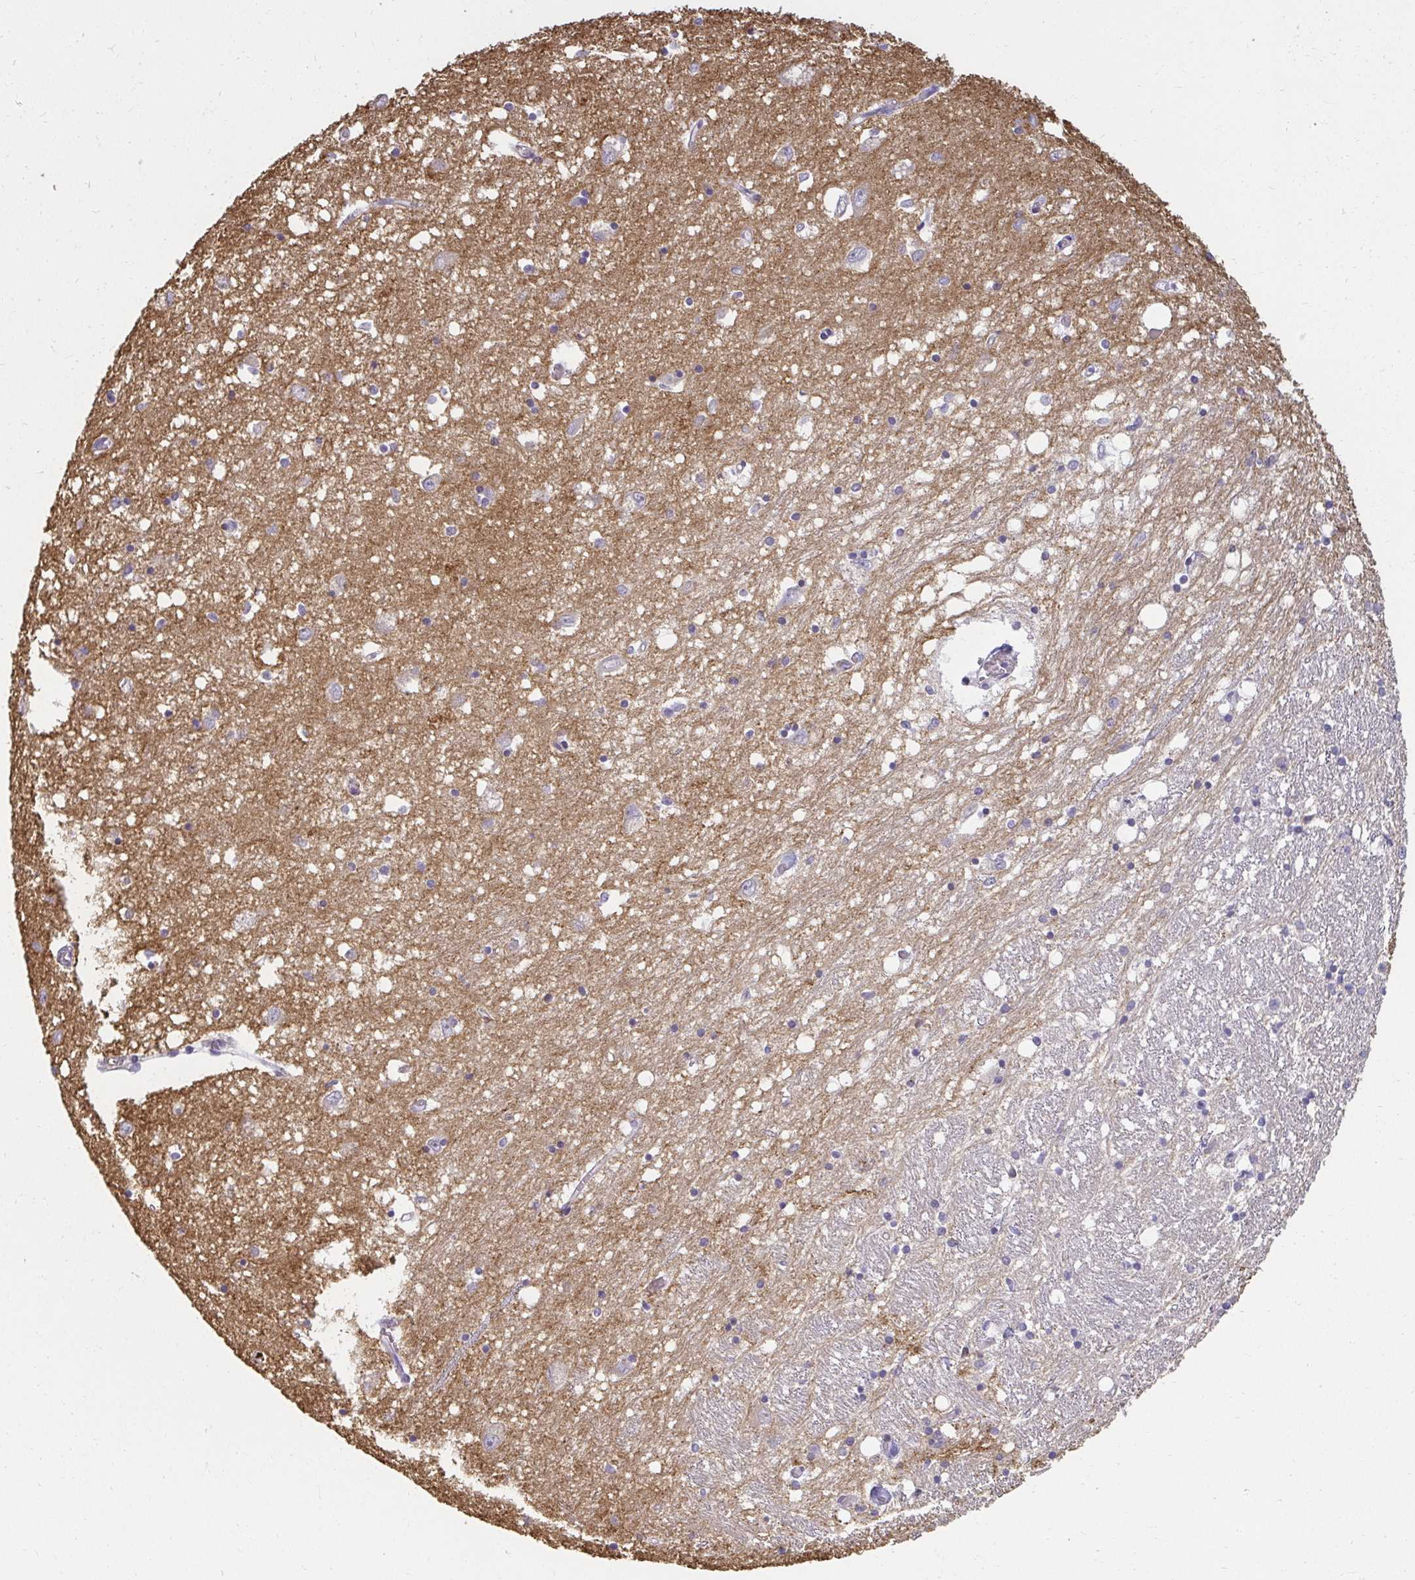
{"staining": {"intensity": "negative", "quantity": "none", "location": "none"}, "tissue": "caudate", "cell_type": "Glial cells", "image_type": "normal", "snomed": [{"axis": "morphology", "description": "Normal tissue, NOS"}, {"axis": "topography", "description": "Lateral ventricle wall"}], "caption": "High power microscopy micrograph of an immunohistochemistry micrograph of unremarkable caudate, revealing no significant positivity in glial cells. (DAB immunohistochemistry visualized using brightfield microscopy, high magnification).", "gene": "PDE2A", "patient": {"sex": "male", "age": 70}}